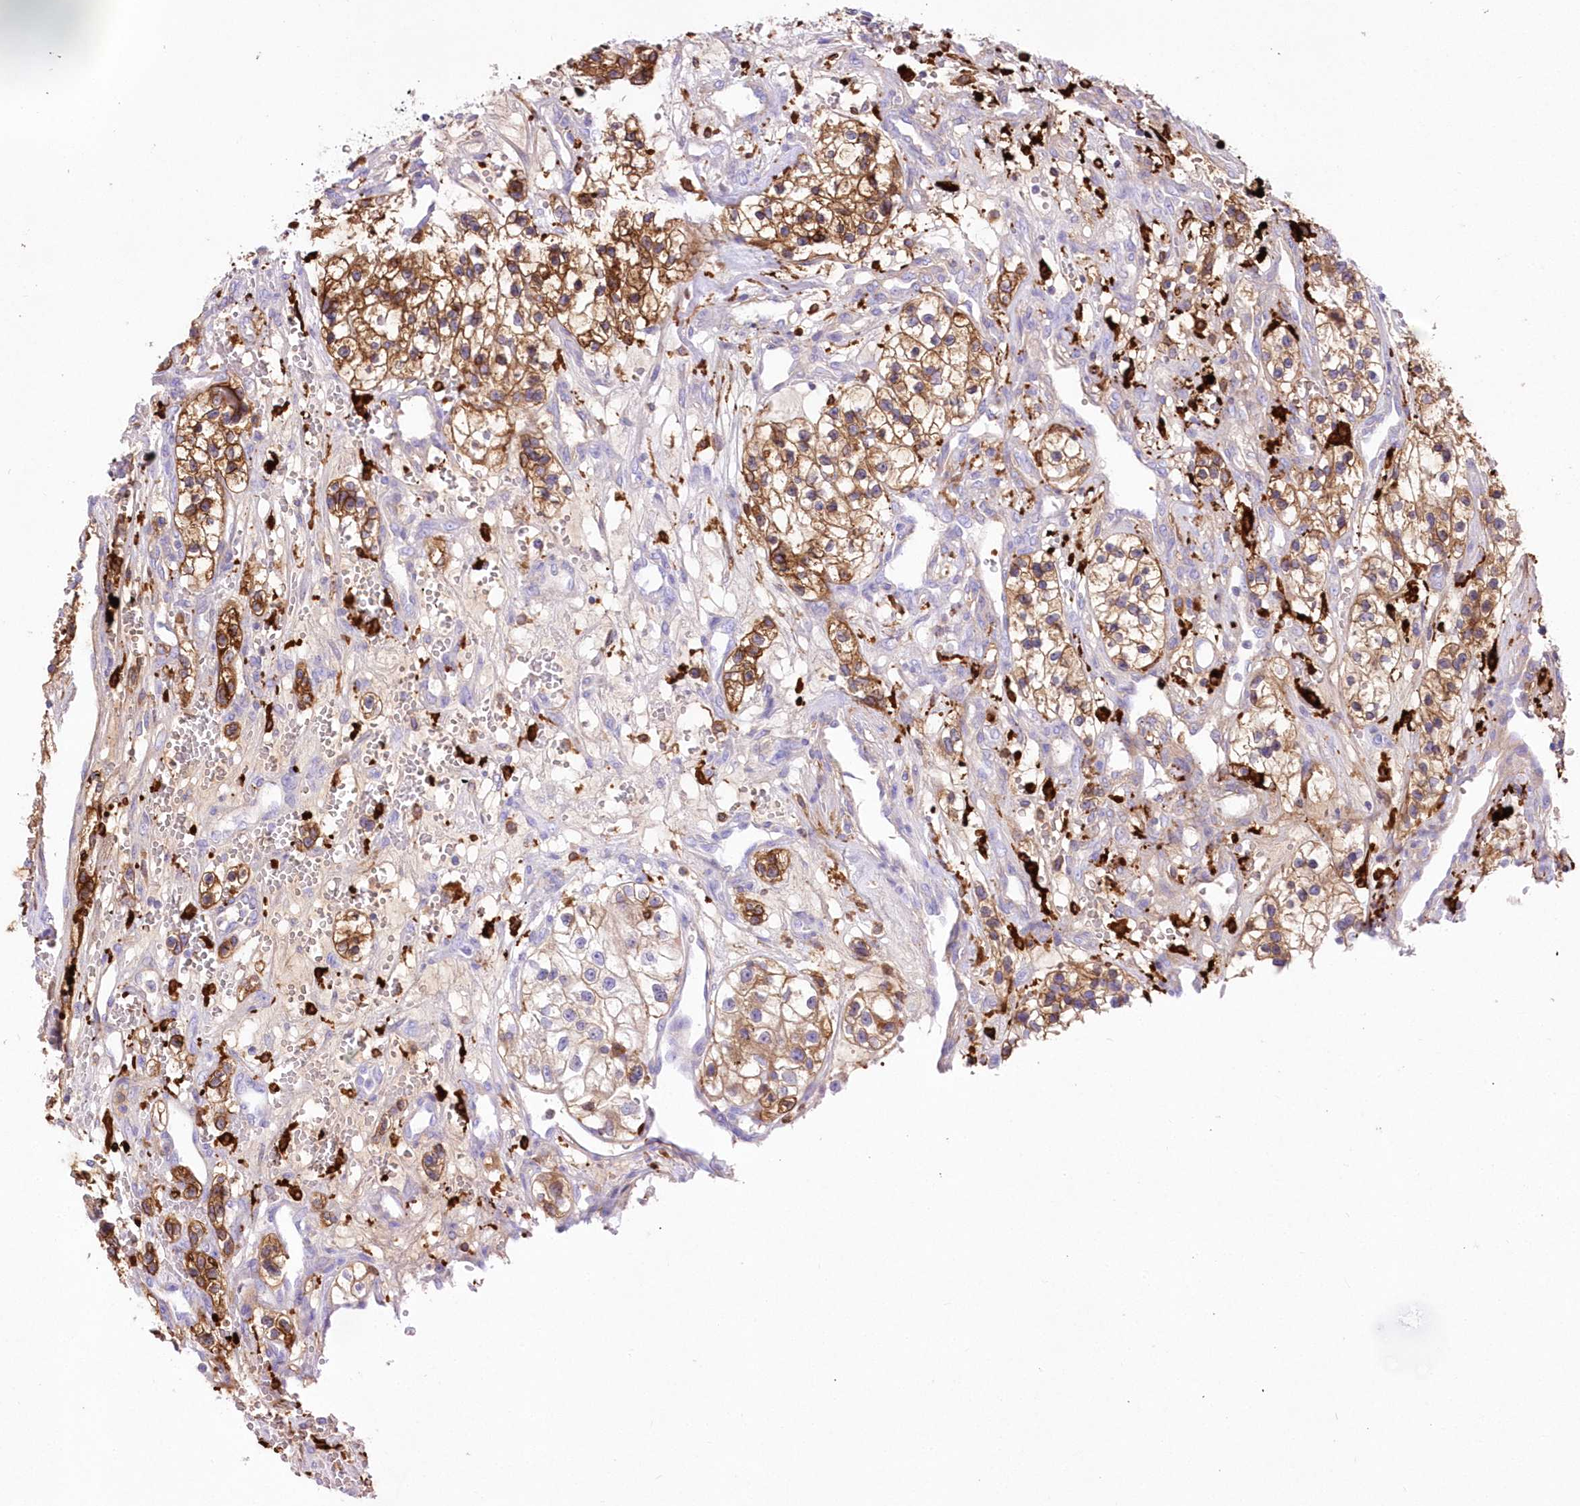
{"staining": {"intensity": "moderate", "quantity": ">75%", "location": "cytoplasmic/membranous"}, "tissue": "renal cancer", "cell_type": "Tumor cells", "image_type": "cancer", "snomed": [{"axis": "morphology", "description": "Adenocarcinoma, NOS"}, {"axis": "topography", "description": "Kidney"}], "caption": "DAB (3,3'-diaminobenzidine) immunohistochemical staining of renal adenocarcinoma displays moderate cytoplasmic/membranous protein staining in about >75% of tumor cells.", "gene": "DNAJC19", "patient": {"sex": "female", "age": 57}}